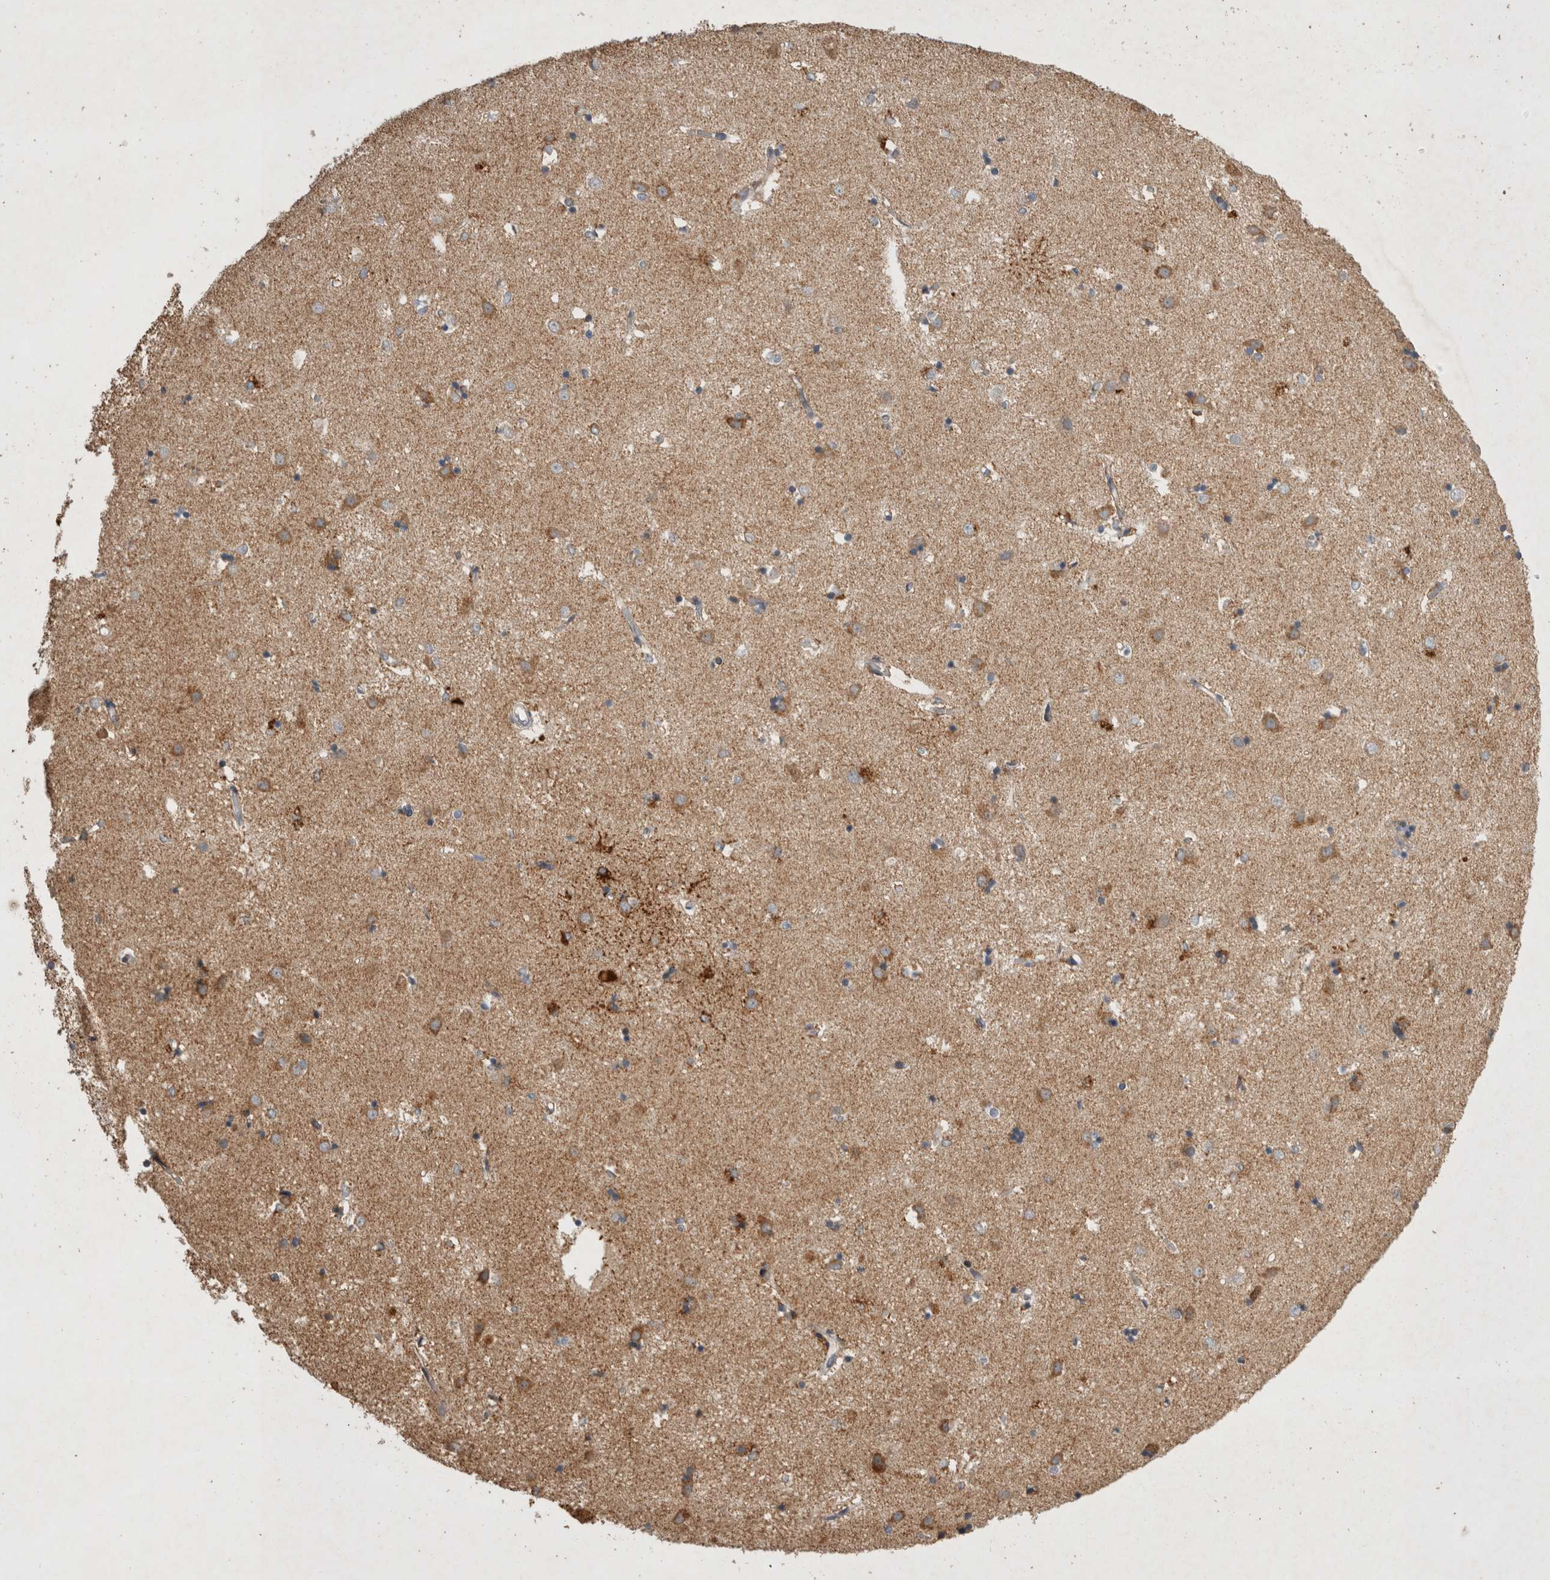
{"staining": {"intensity": "moderate", "quantity": "25%-75%", "location": "cytoplasmic/membranous"}, "tissue": "caudate", "cell_type": "Glial cells", "image_type": "normal", "snomed": [{"axis": "morphology", "description": "Normal tissue, NOS"}, {"axis": "topography", "description": "Lateral ventricle wall"}], "caption": "Protein staining displays moderate cytoplasmic/membranous staining in about 25%-75% of glial cells in normal caudate.", "gene": "SERAC1", "patient": {"sex": "male", "age": 45}}